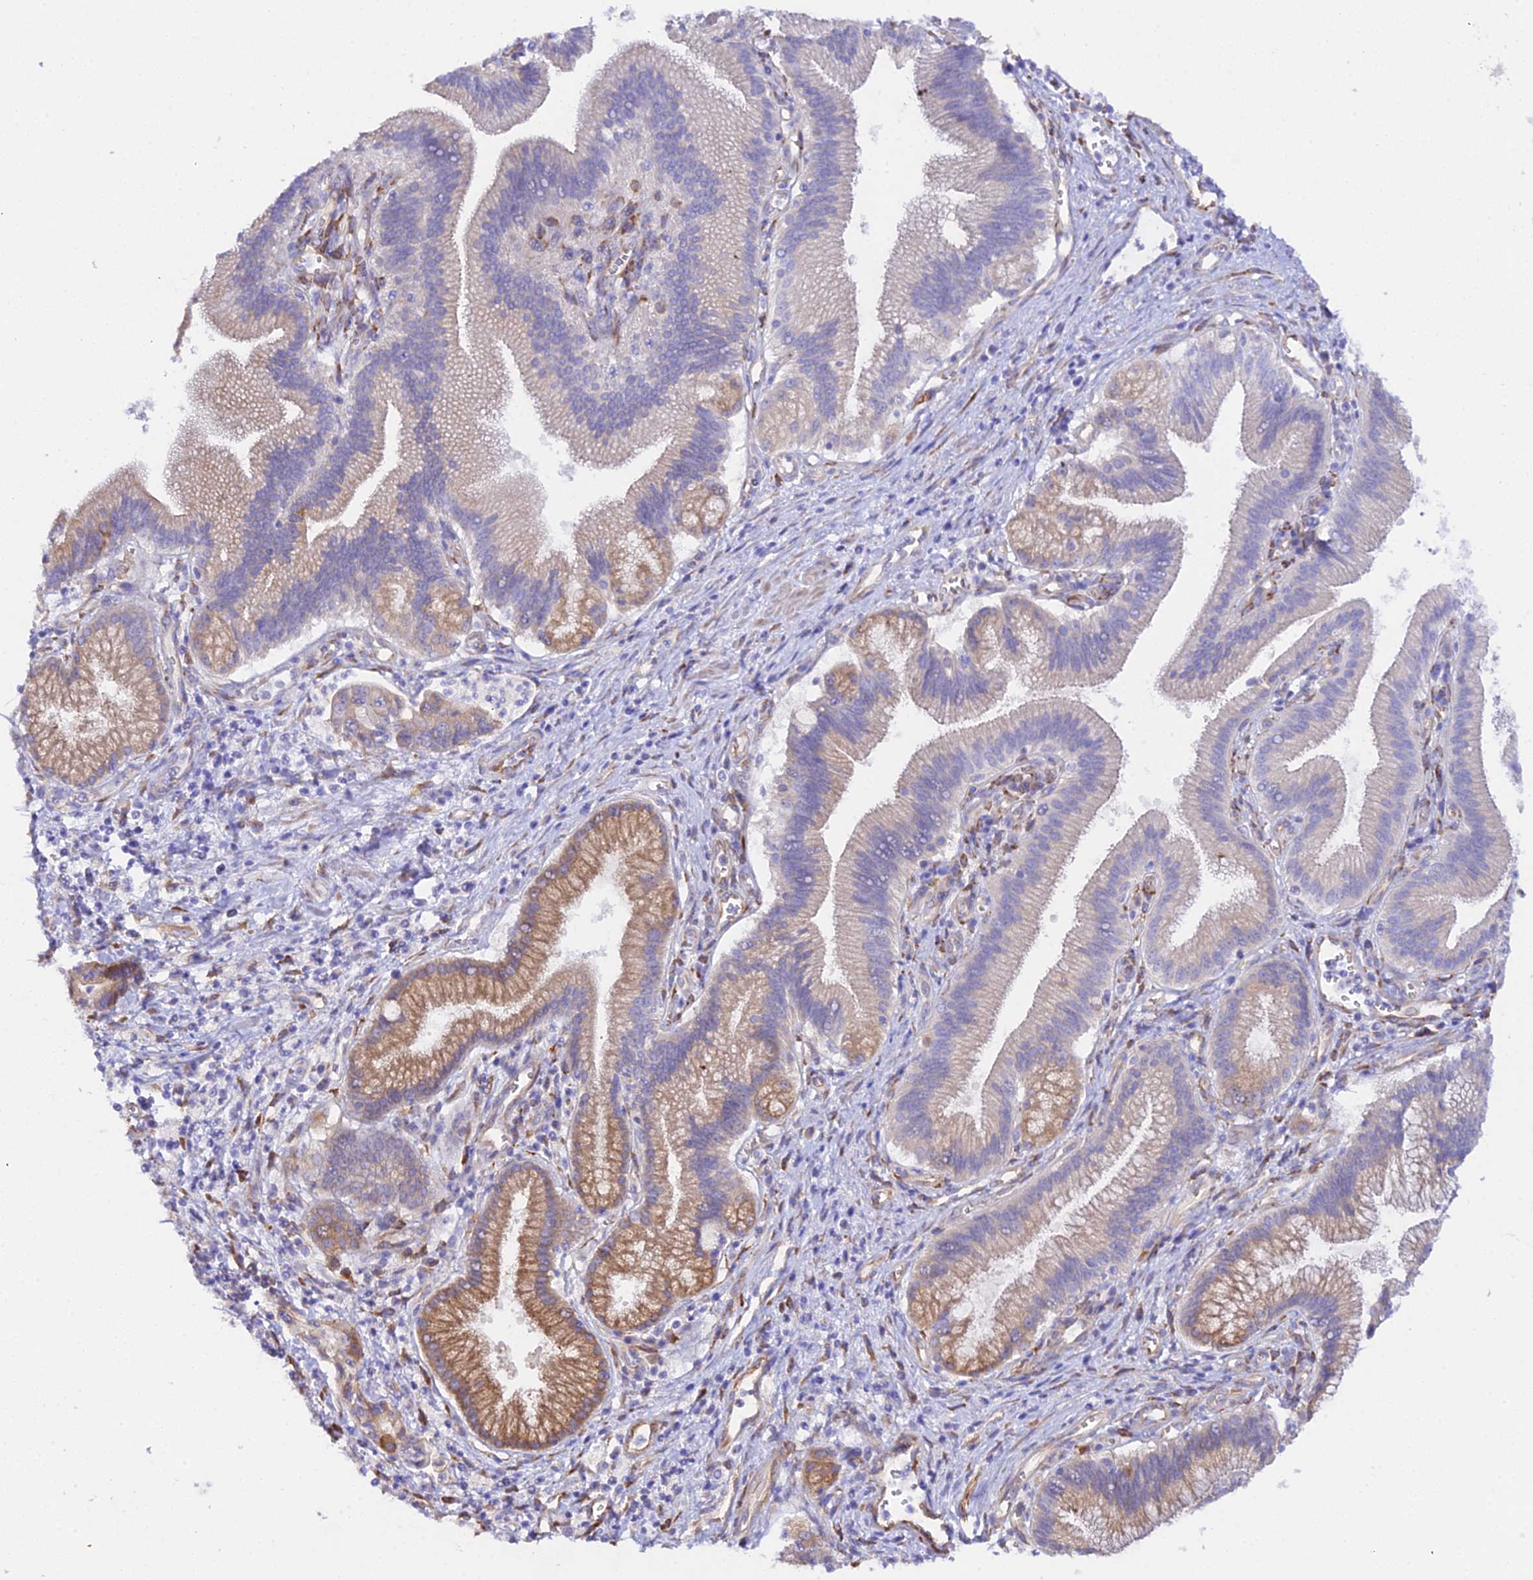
{"staining": {"intensity": "moderate", "quantity": "25%-75%", "location": "cytoplasmic/membranous"}, "tissue": "pancreatic cancer", "cell_type": "Tumor cells", "image_type": "cancer", "snomed": [{"axis": "morphology", "description": "Adenocarcinoma, NOS"}, {"axis": "topography", "description": "Pancreas"}], "caption": "Pancreatic cancer stained for a protein reveals moderate cytoplasmic/membranous positivity in tumor cells.", "gene": "CFAP45", "patient": {"sex": "male", "age": 78}}